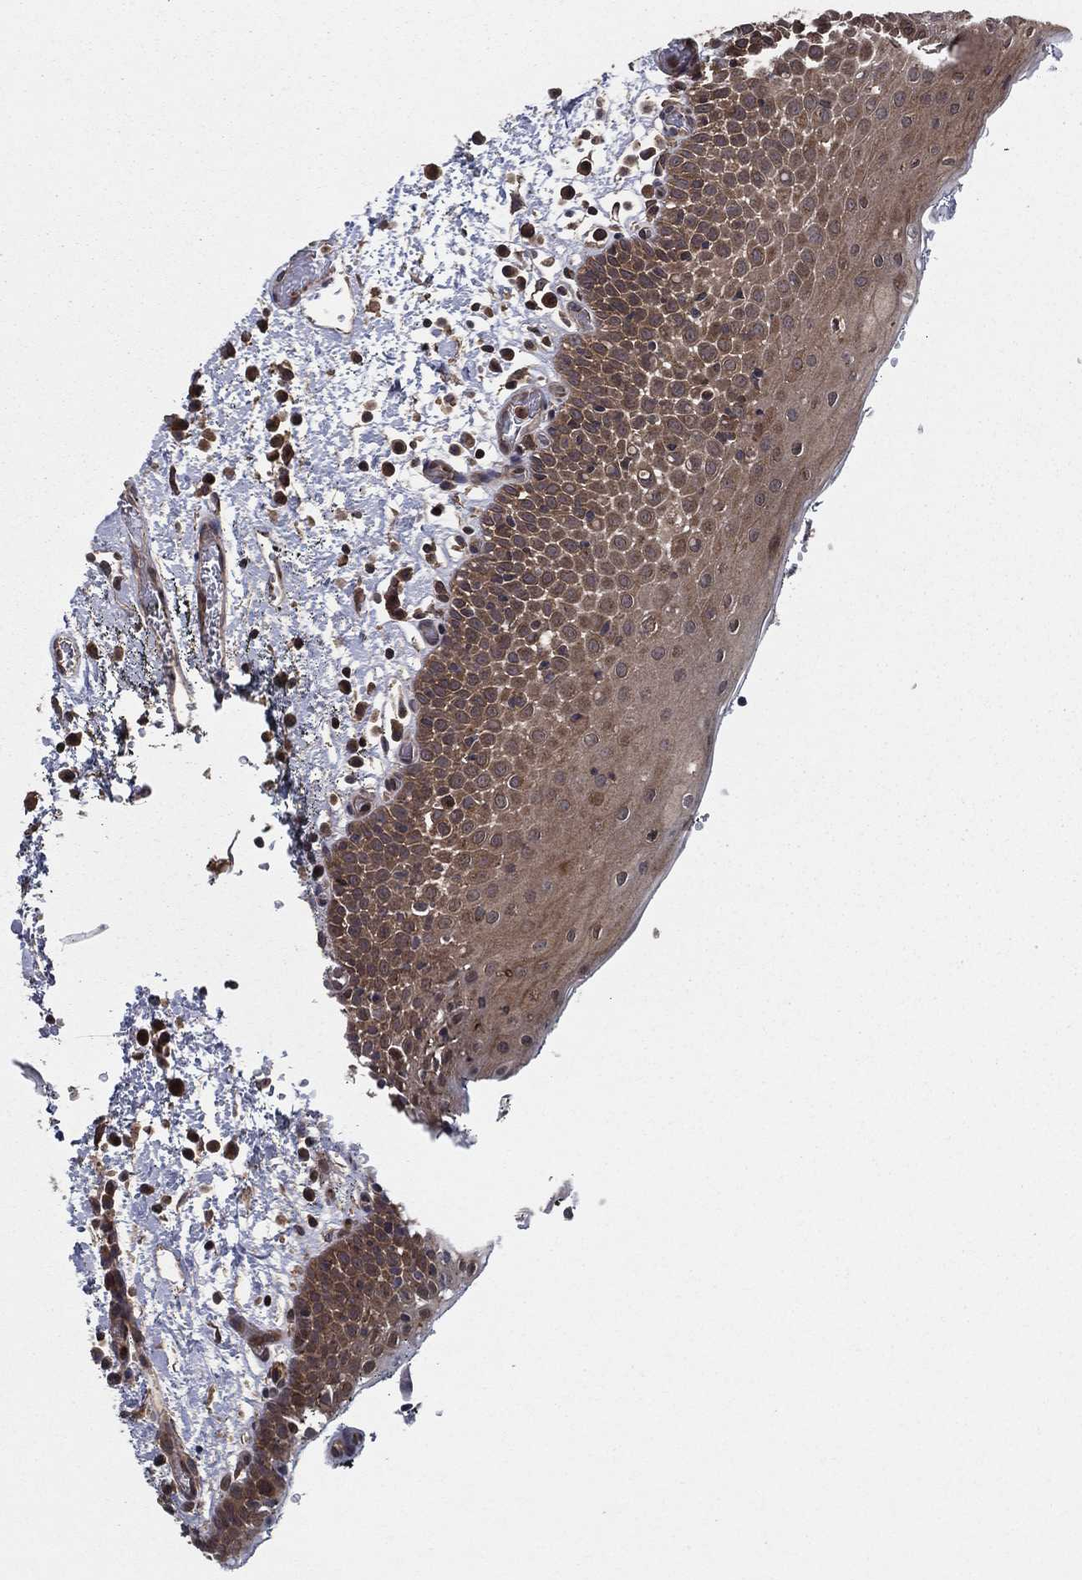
{"staining": {"intensity": "moderate", "quantity": ">75%", "location": "cytoplasmic/membranous"}, "tissue": "oral mucosa", "cell_type": "Squamous epithelial cells", "image_type": "normal", "snomed": [{"axis": "morphology", "description": "Normal tissue, NOS"}, {"axis": "morphology", "description": "Squamous cell carcinoma, NOS"}, {"axis": "topography", "description": "Oral tissue"}, {"axis": "topography", "description": "Tounge, NOS"}, {"axis": "topography", "description": "Head-Neck"}], "caption": "Brown immunohistochemical staining in unremarkable human oral mucosa reveals moderate cytoplasmic/membranous expression in approximately >75% of squamous epithelial cells.", "gene": "CERT1", "patient": {"sex": "female", "age": 80}}